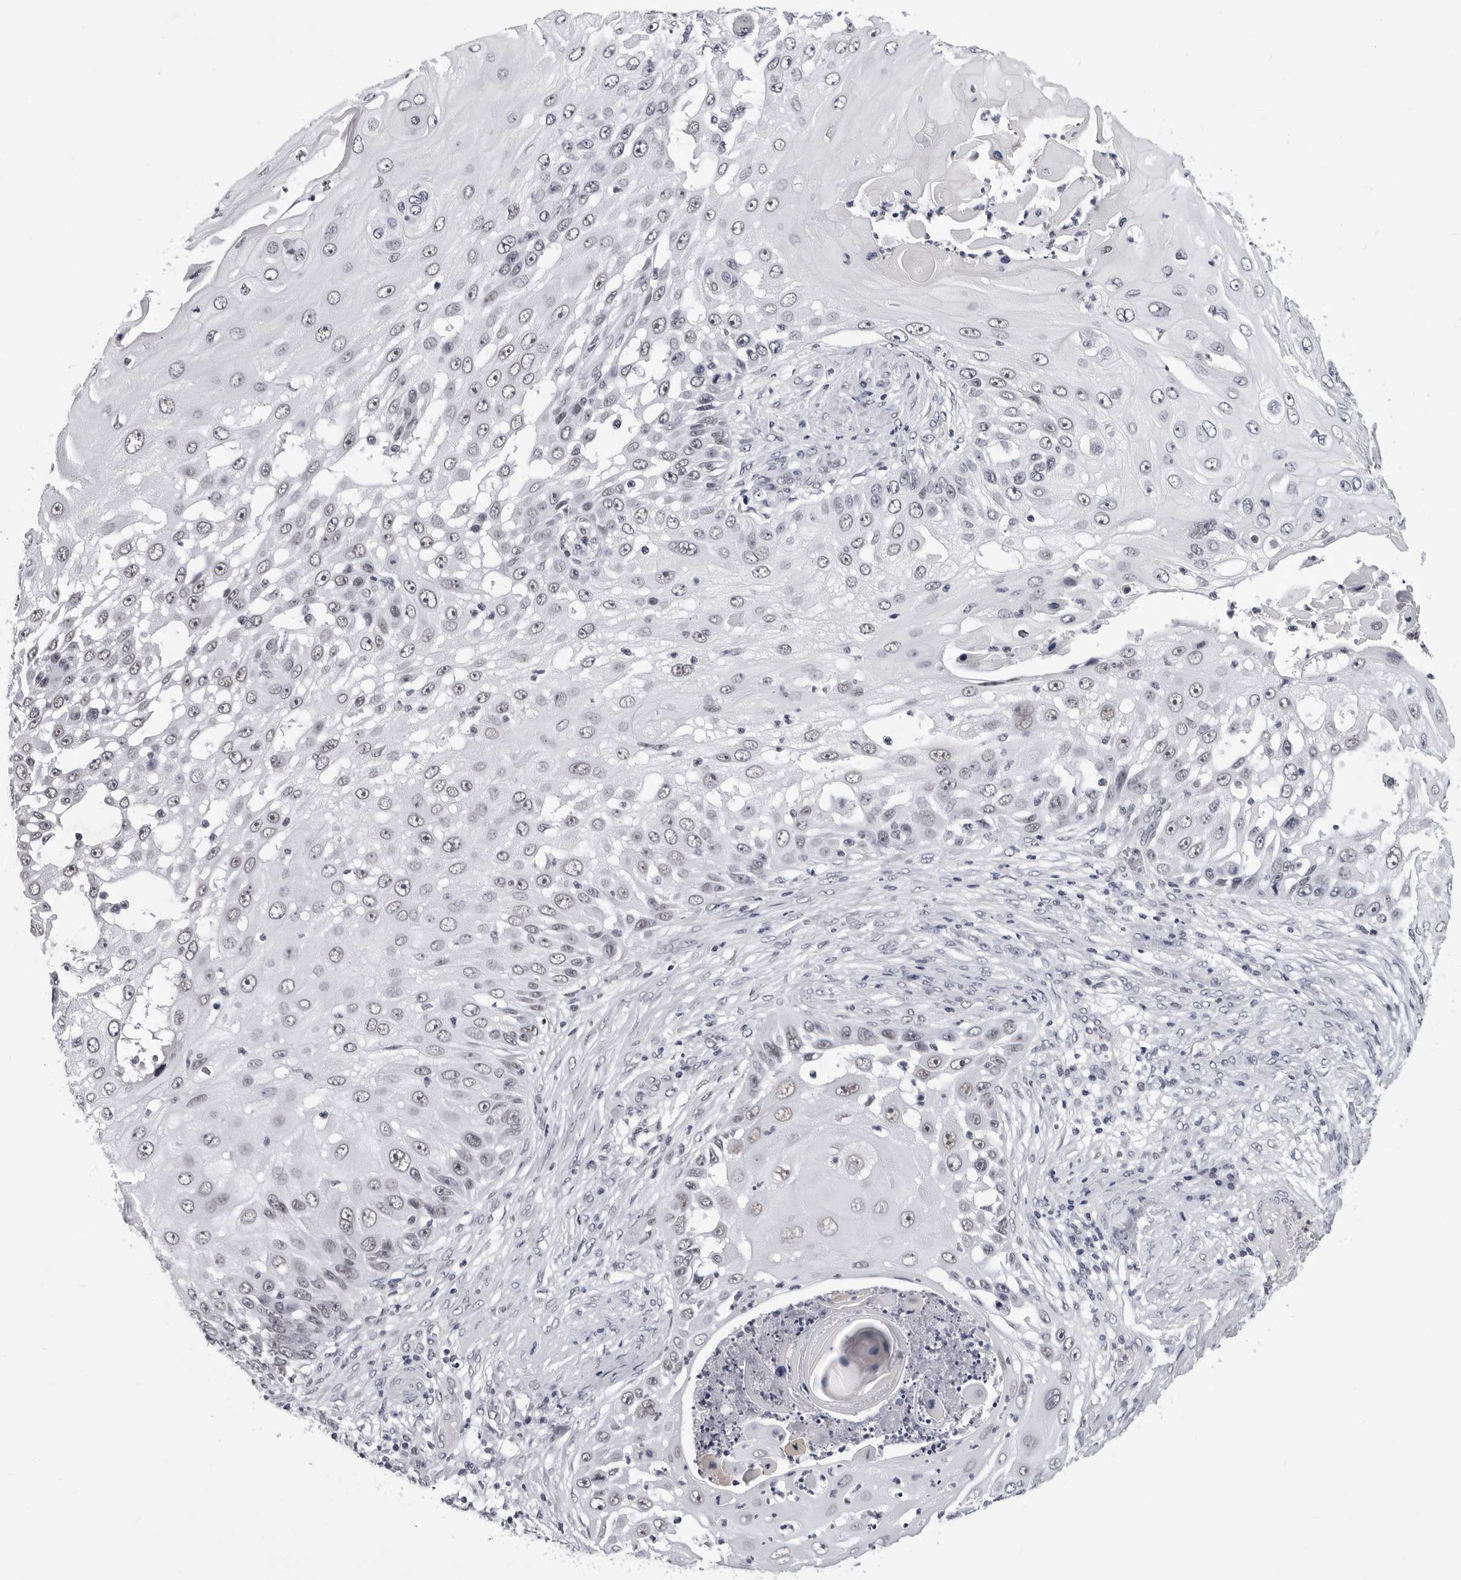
{"staining": {"intensity": "negative", "quantity": "none", "location": "none"}, "tissue": "skin cancer", "cell_type": "Tumor cells", "image_type": "cancer", "snomed": [{"axis": "morphology", "description": "Squamous cell carcinoma, NOS"}, {"axis": "topography", "description": "Skin"}], "caption": "Immunohistochemistry of skin cancer (squamous cell carcinoma) reveals no positivity in tumor cells.", "gene": "SF3B4", "patient": {"sex": "female", "age": 44}}